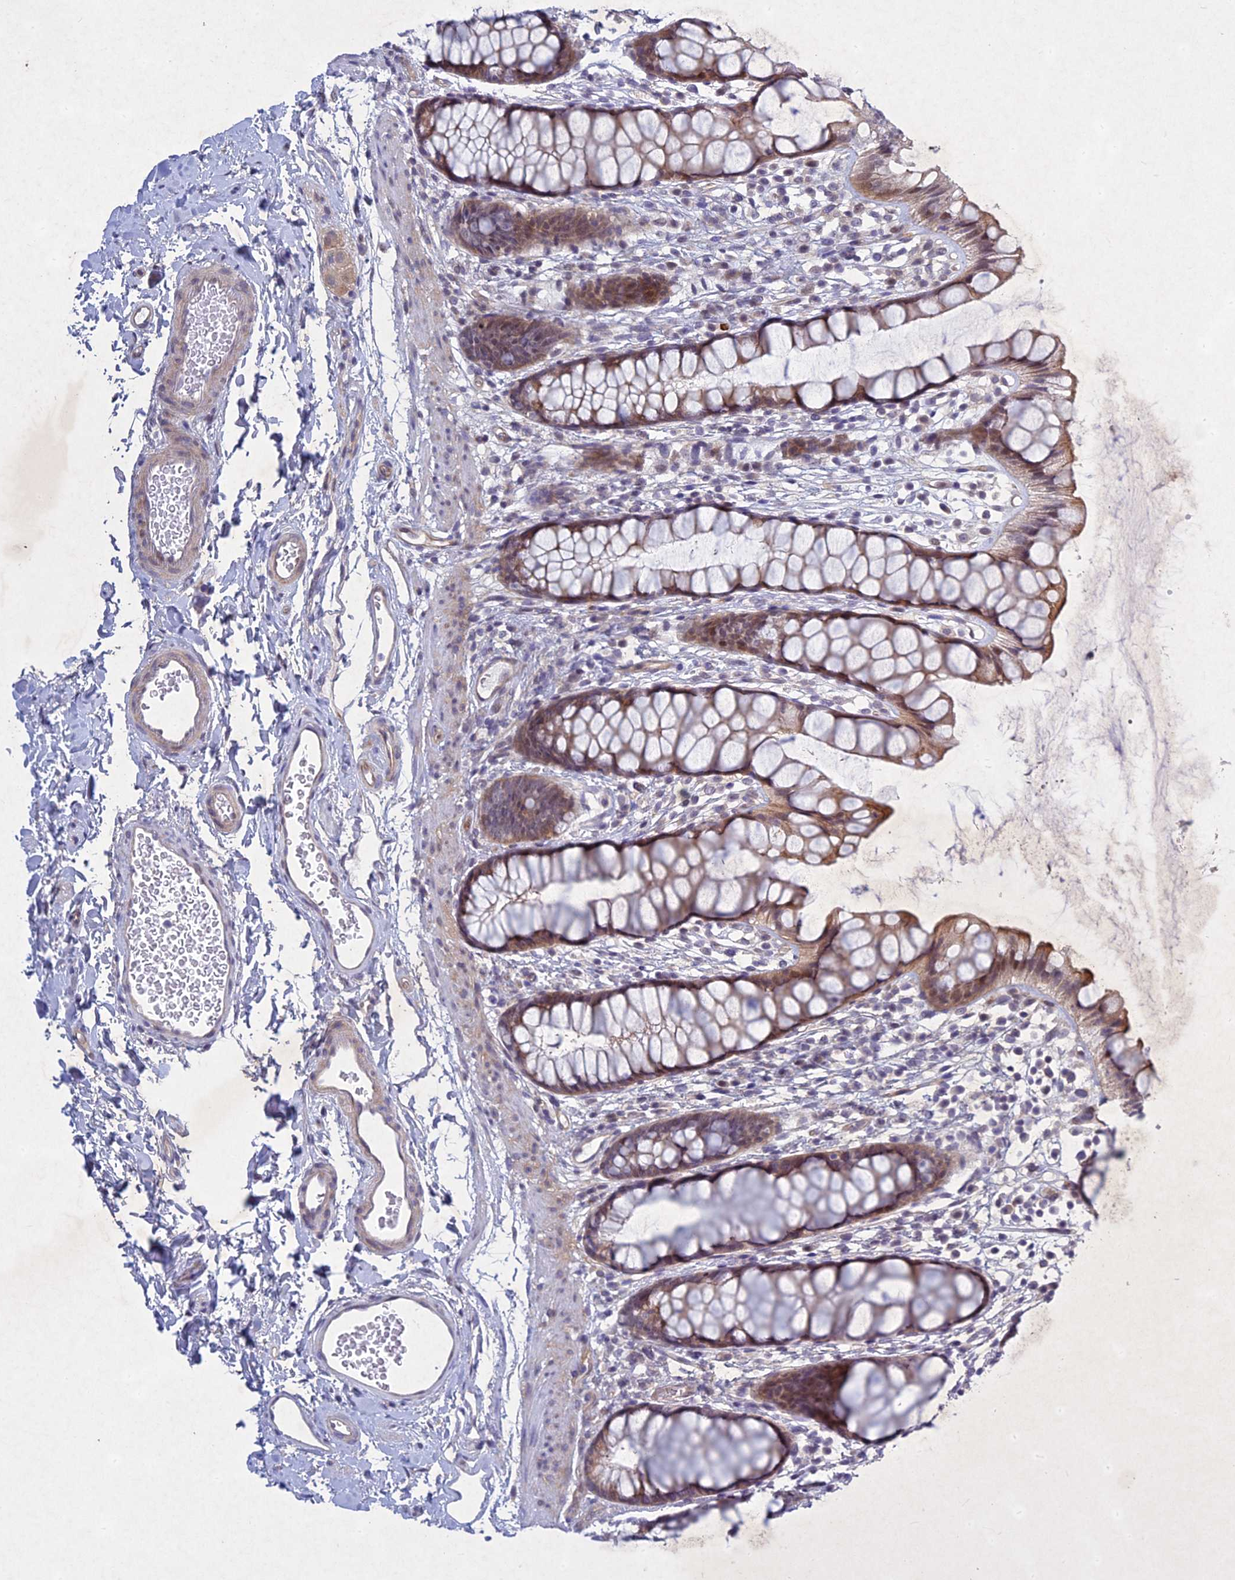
{"staining": {"intensity": "weak", "quantity": ">75%", "location": "cytoplasmic/membranous,nuclear"}, "tissue": "rectum", "cell_type": "Glandular cells", "image_type": "normal", "snomed": [{"axis": "morphology", "description": "Normal tissue, NOS"}, {"axis": "topography", "description": "Rectum"}], "caption": "Glandular cells reveal low levels of weak cytoplasmic/membranous,nuclear staining in approximately >75% of cells in normal rectum.", "gene": "PTHLH", "patient": {"sex": "female", "age": 65}}